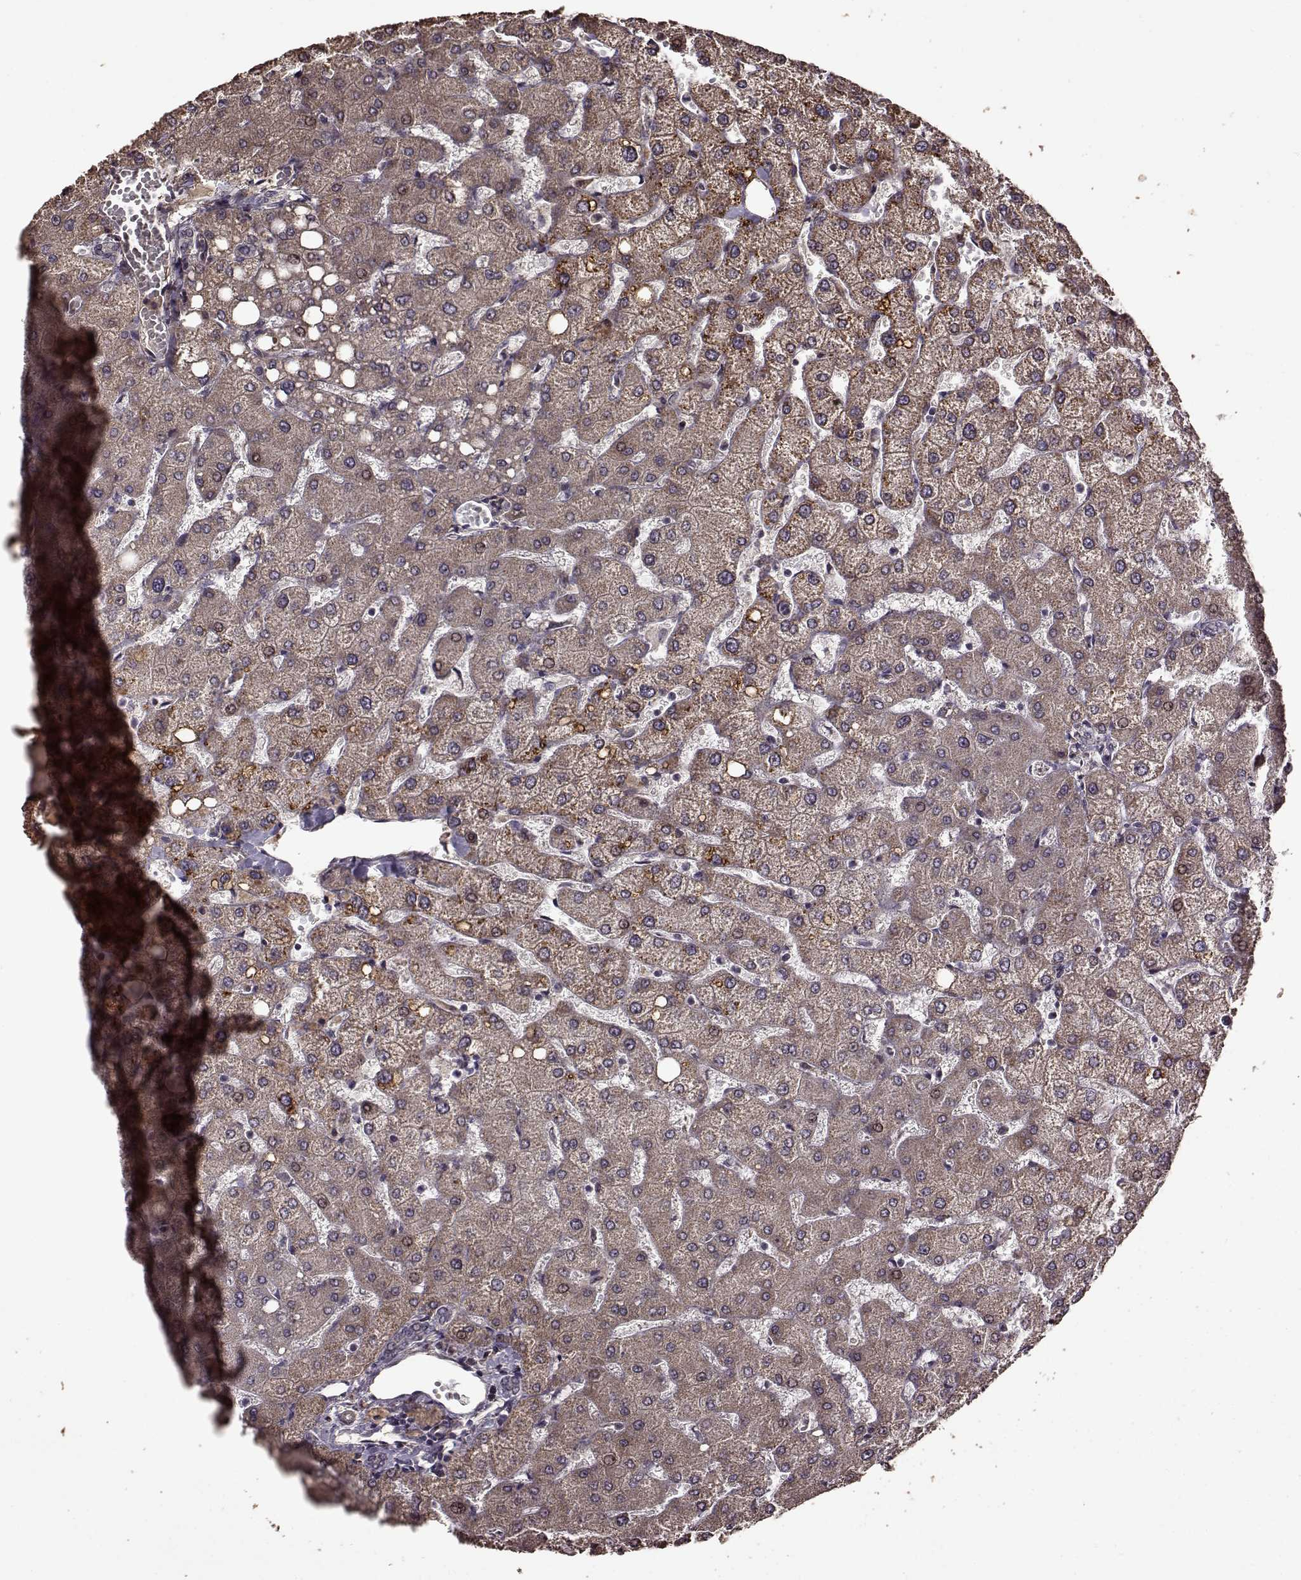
{"staining": {"intensity": "negative", "quantity": "none", "location": "none"}, "tissue": "liver", "cell_type": "Cholangiocytes", "image_type": "normal", "snomed": [{"axis": "morphology", "description": "Normal tissue, NOS"}, {"axis": "topography", "description": "Liver"}], "caption": "Liver was stained to show a protein in brown. There is no significant positivity in cholangiocytes. (Immunohistochemistry (ihc), brightfield microscopy, high magnification).", "gene": "FBXW11", "patient": {"sex": "female", "age": 54}}